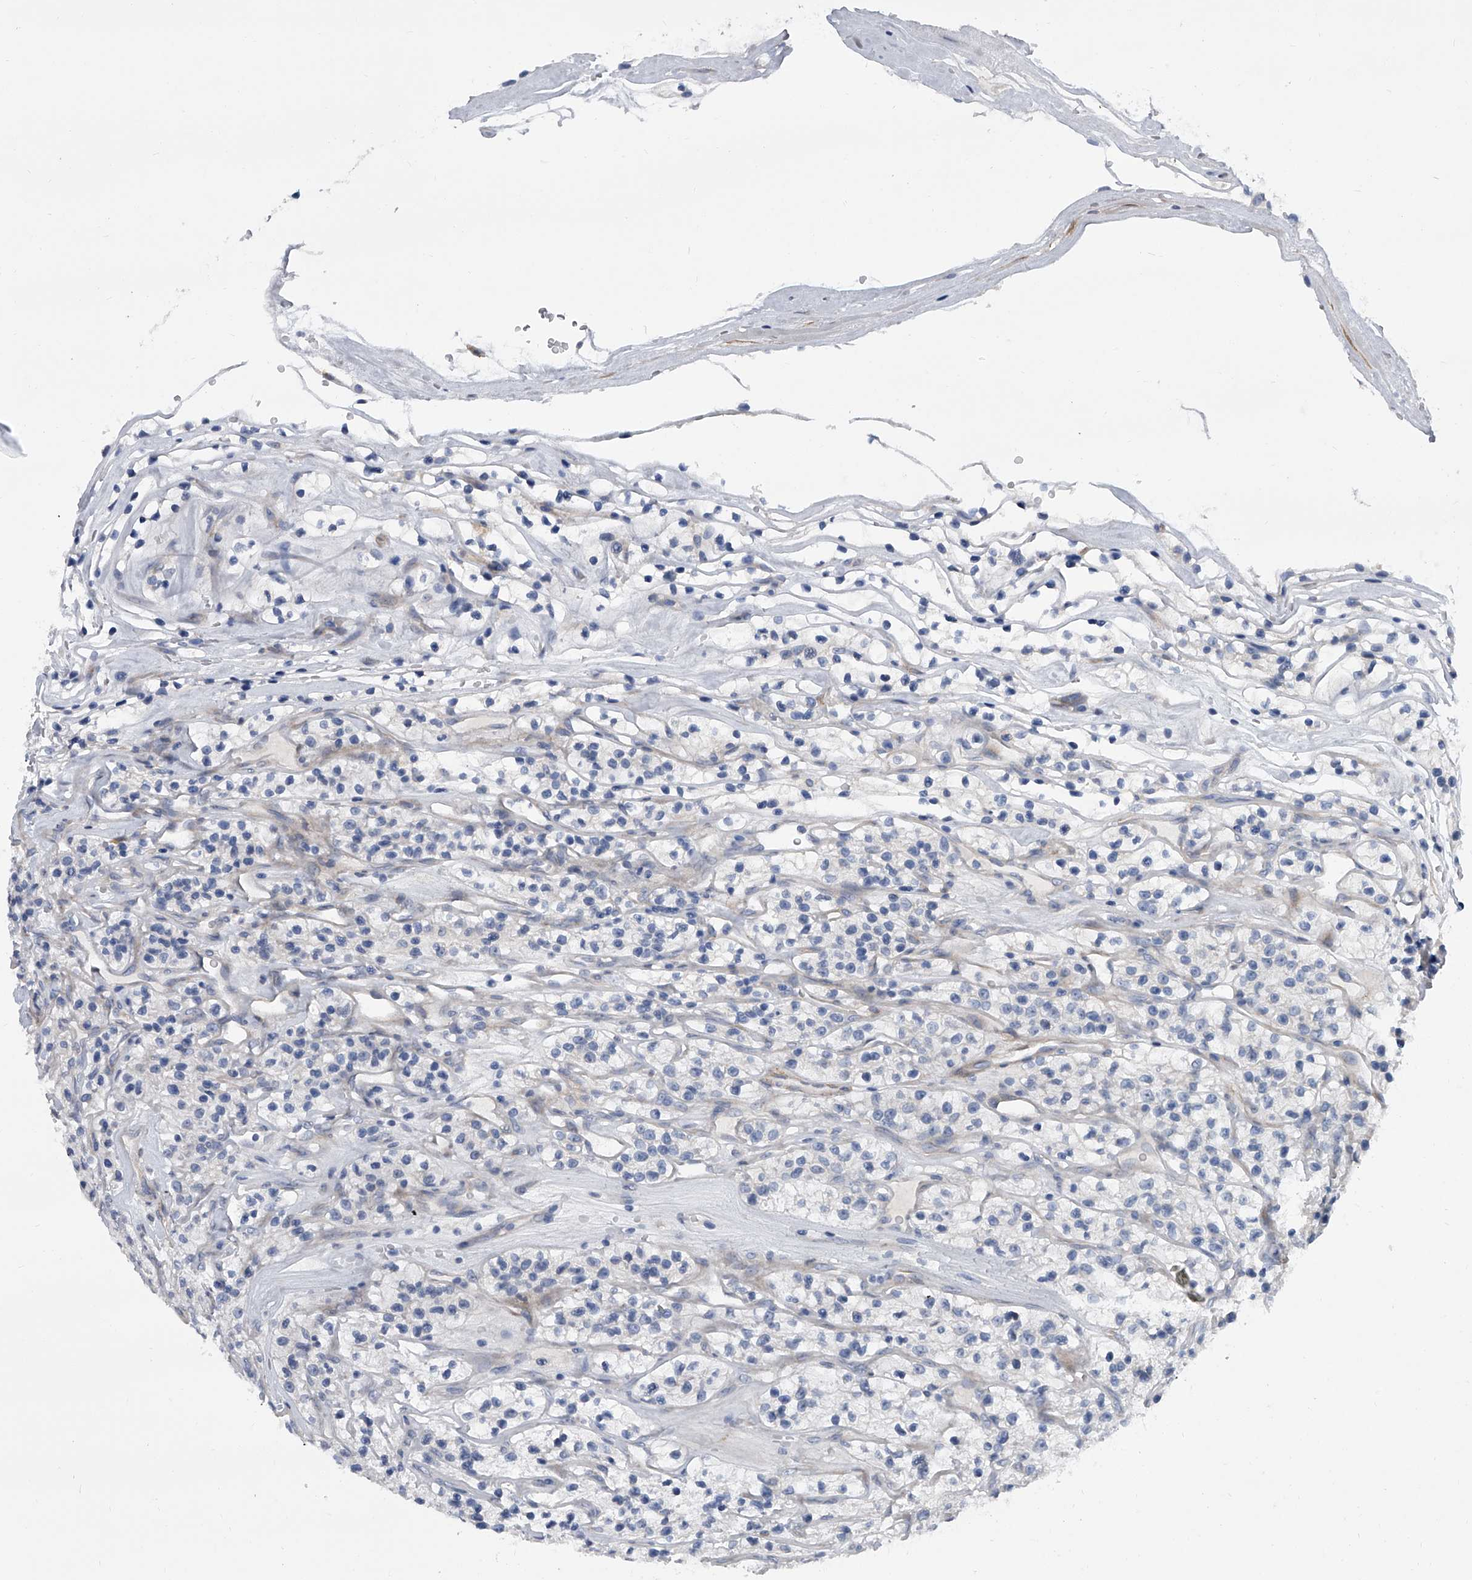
{"staining": {"intensity": "negative", "quantity": "none", "location": "none"}, "tissue": "renal cancer", "cell_type": "Tumor cells", "image_type": "cancer", "snomed": [{"axis": "morphology", "description": "Adenocarcinoma, NOS"}, {"axis": "topography", "description": "Kidney"}], "caption": "The photomicrograph reveals no staining of tumor cells in renal cancer (adenocarcinoma).", "gene": "ALG14", "patient": {"sex": "female", "age": 57}}